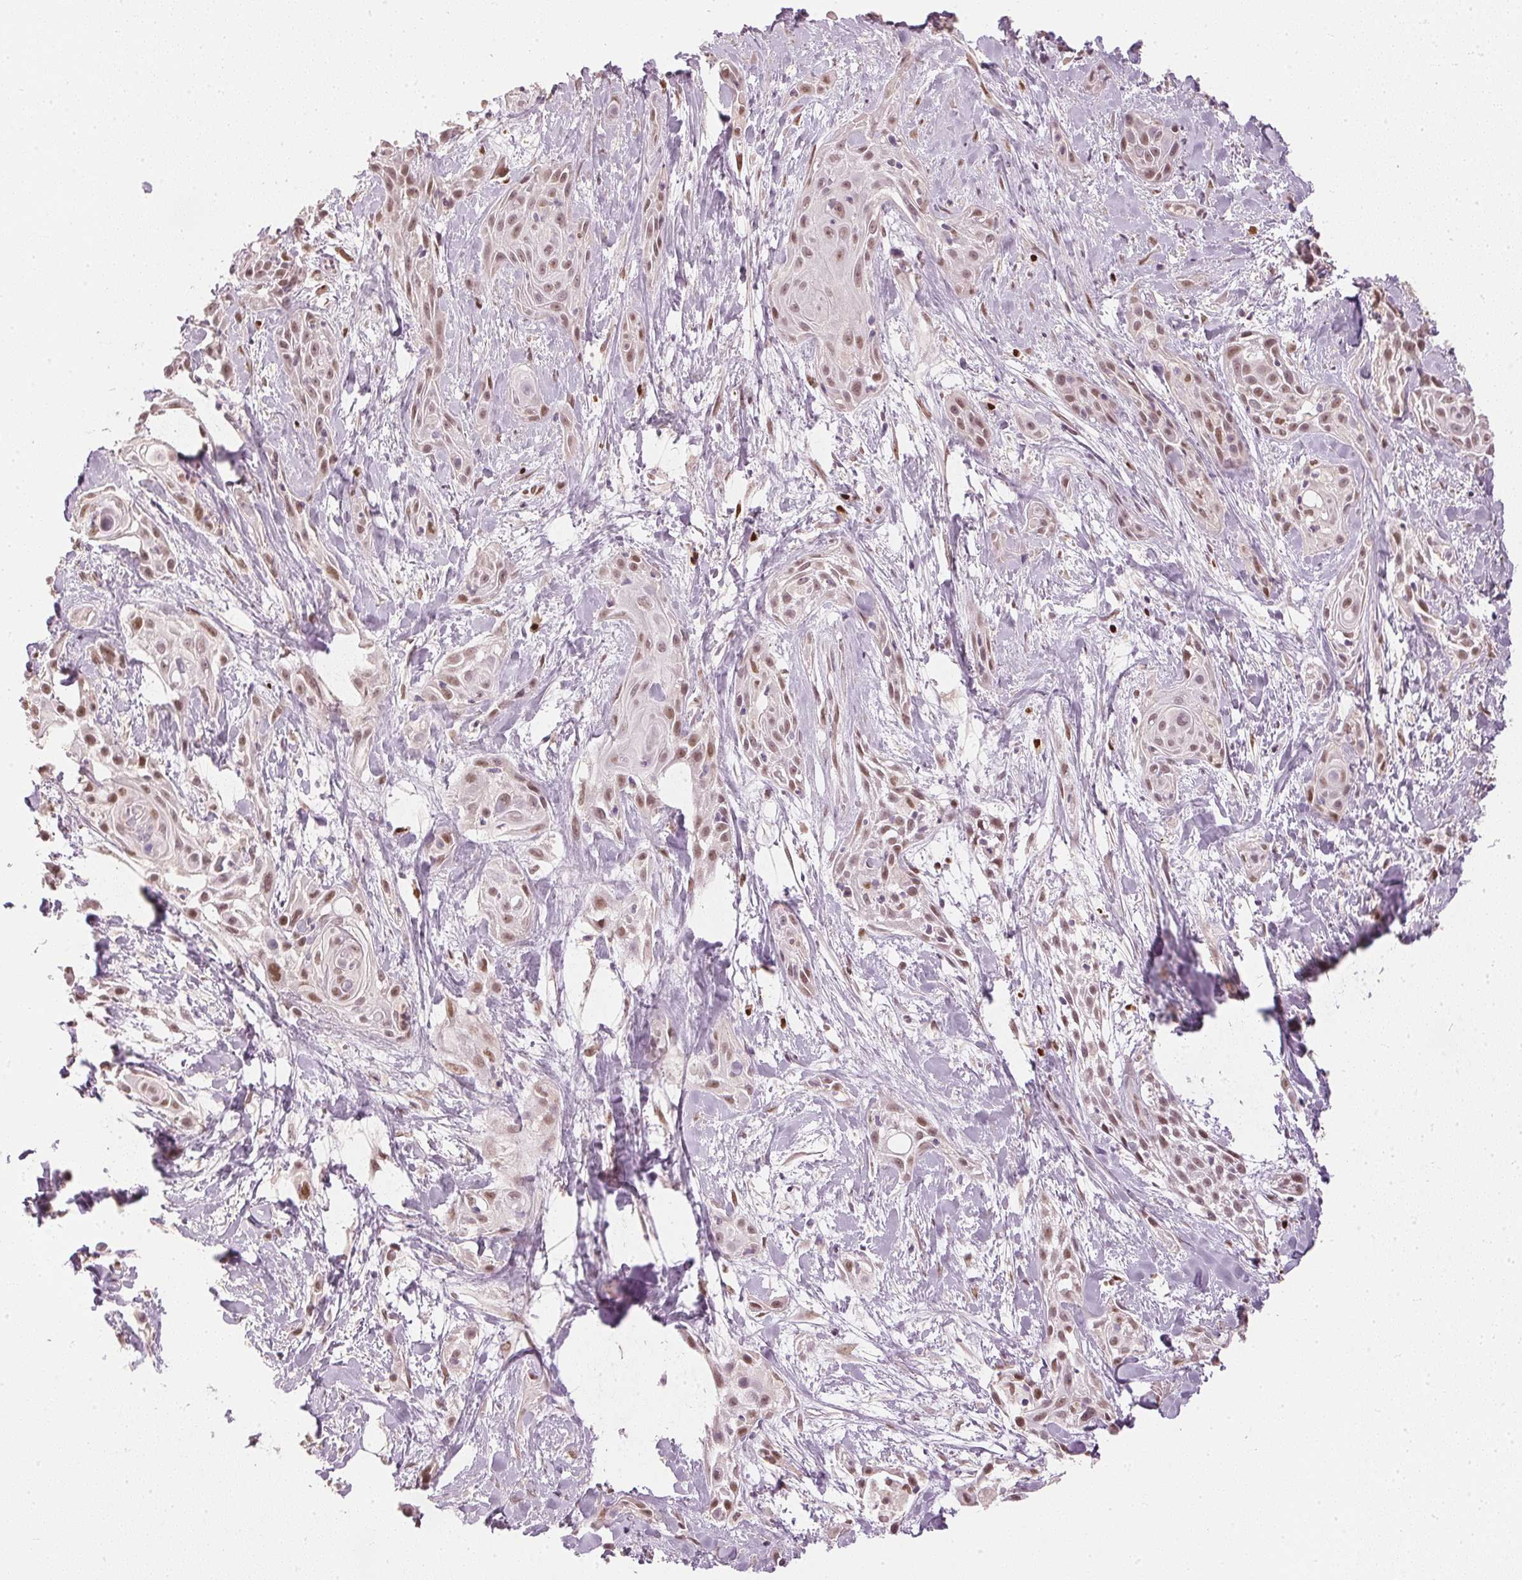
{"staining": {"intensity": "moderate", "quantity": "25%-75%", "location": "nuclear"}, "tissue": "skin cancer", "cell_type": "Tumor cells", "image_type": "cancer", "snomed": [{"axis": "morphology", "description": "Squamous cell carcinoma, NOS"}, {"axis": "topography", "description": "Skin"}, {"axis": "topography", "description": "Anal"}], "caption": "A histopathology image of squamous cell carcinoma (skin) stained for a protein reveals moderate nuclear brown staining in tumor cells.", "gene": "SLC39A3", "patient": {"sex": "male", "age": 64}}